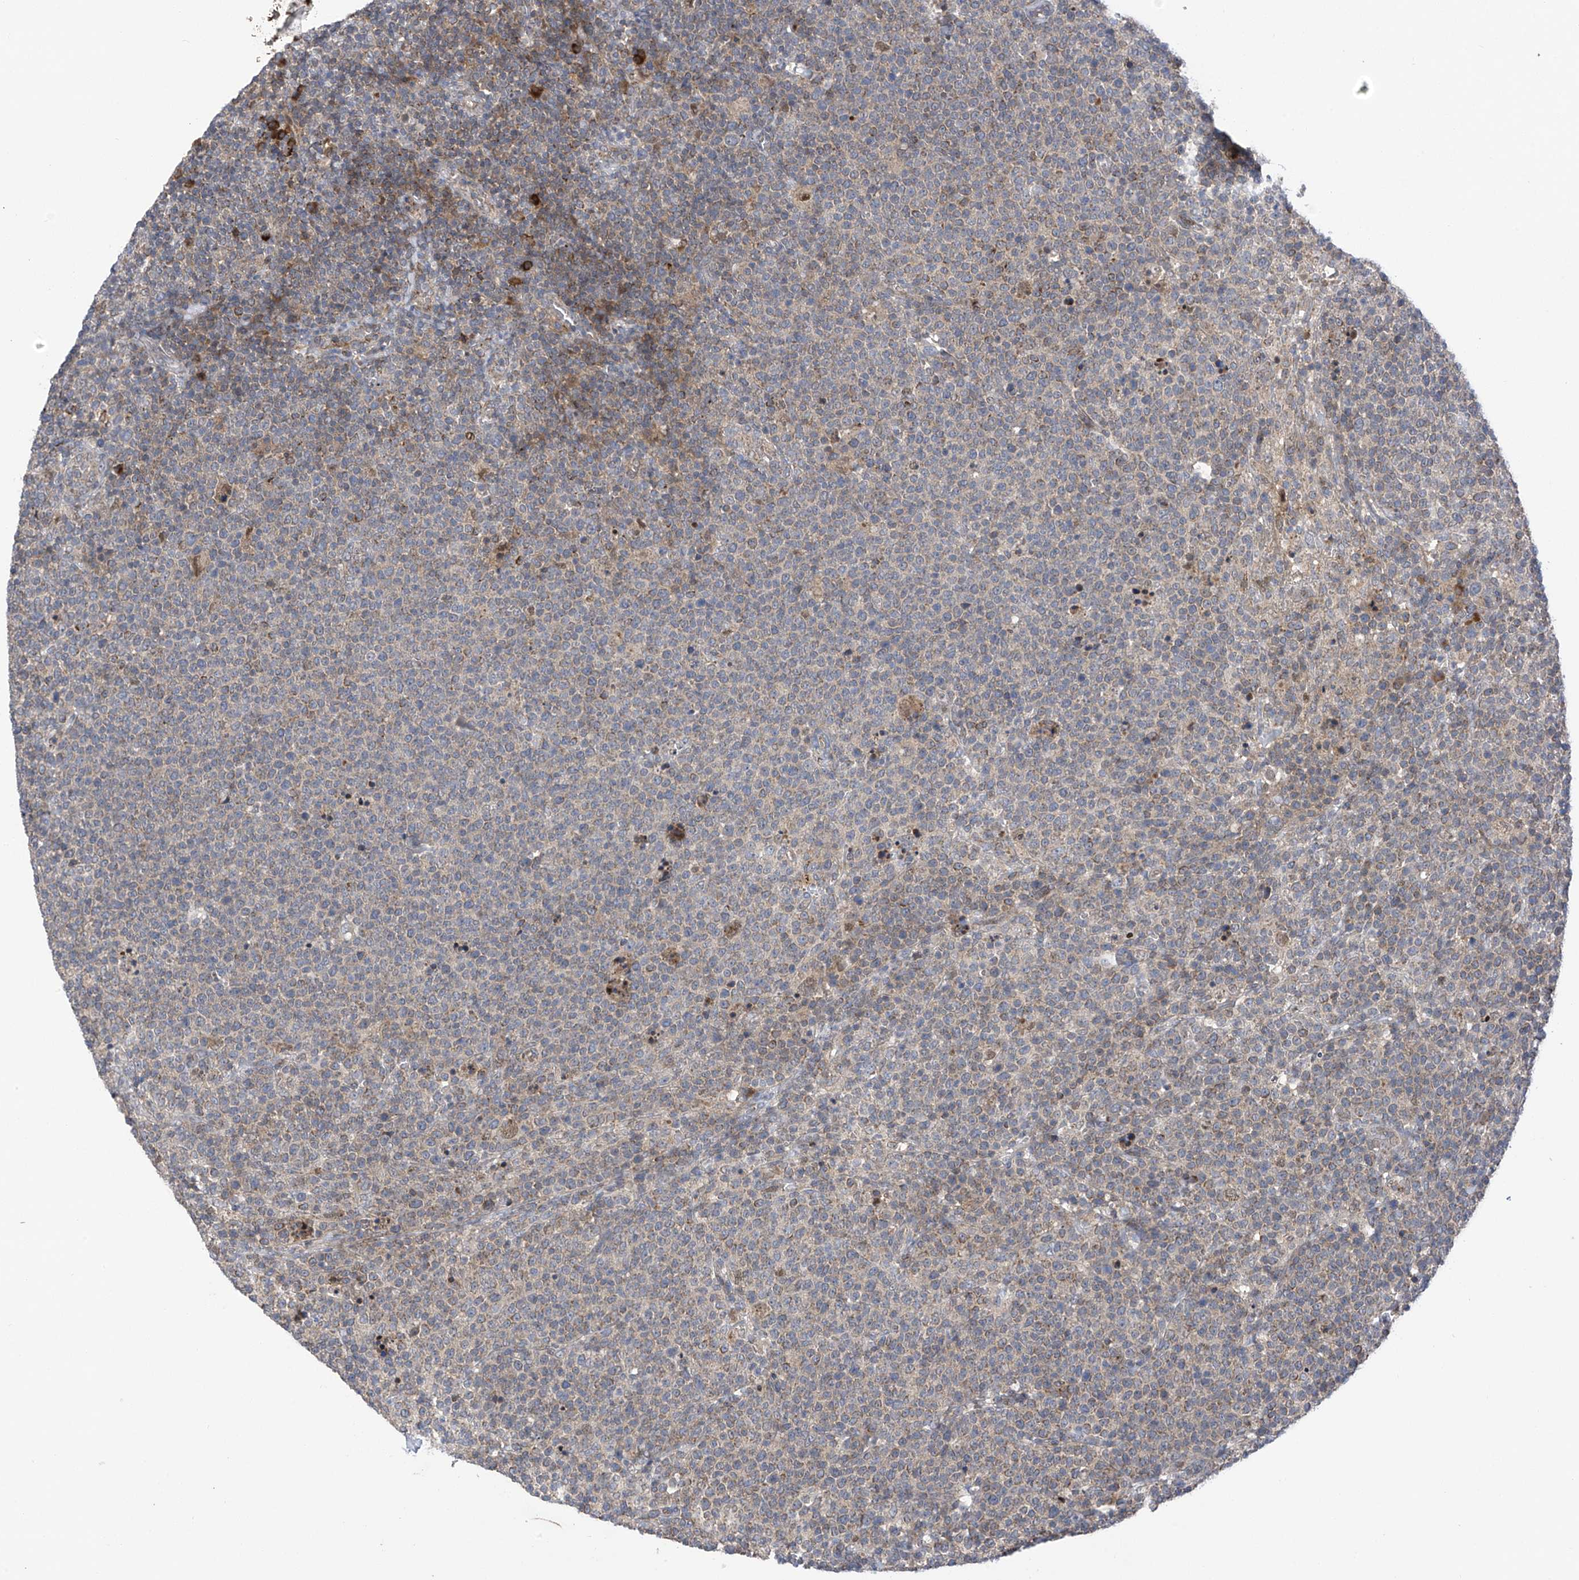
{"staining": {"intensity": "weak", "quantity": "25%-75%", "location": "cytoplasmic/membranous"}, "tissue": "lymphoma", "cell_type": "Tumor cells", "image_type": "cancer", "snomed": [{"axis": "morphology", "description": "Malignant lymphoma, non-Hodgkin's type, High grade"}, {"axis": "topography", "description": "Lymph node"}], "caption": "Weak cytoplasmic/membranous positivity is seen in about 25%-75% of tumor cells in high-grade malignant lymphoma, non-Hodgkin's type.", "gene": "SLCO4A1", "patient": {"sex": "male", "age": 61}}